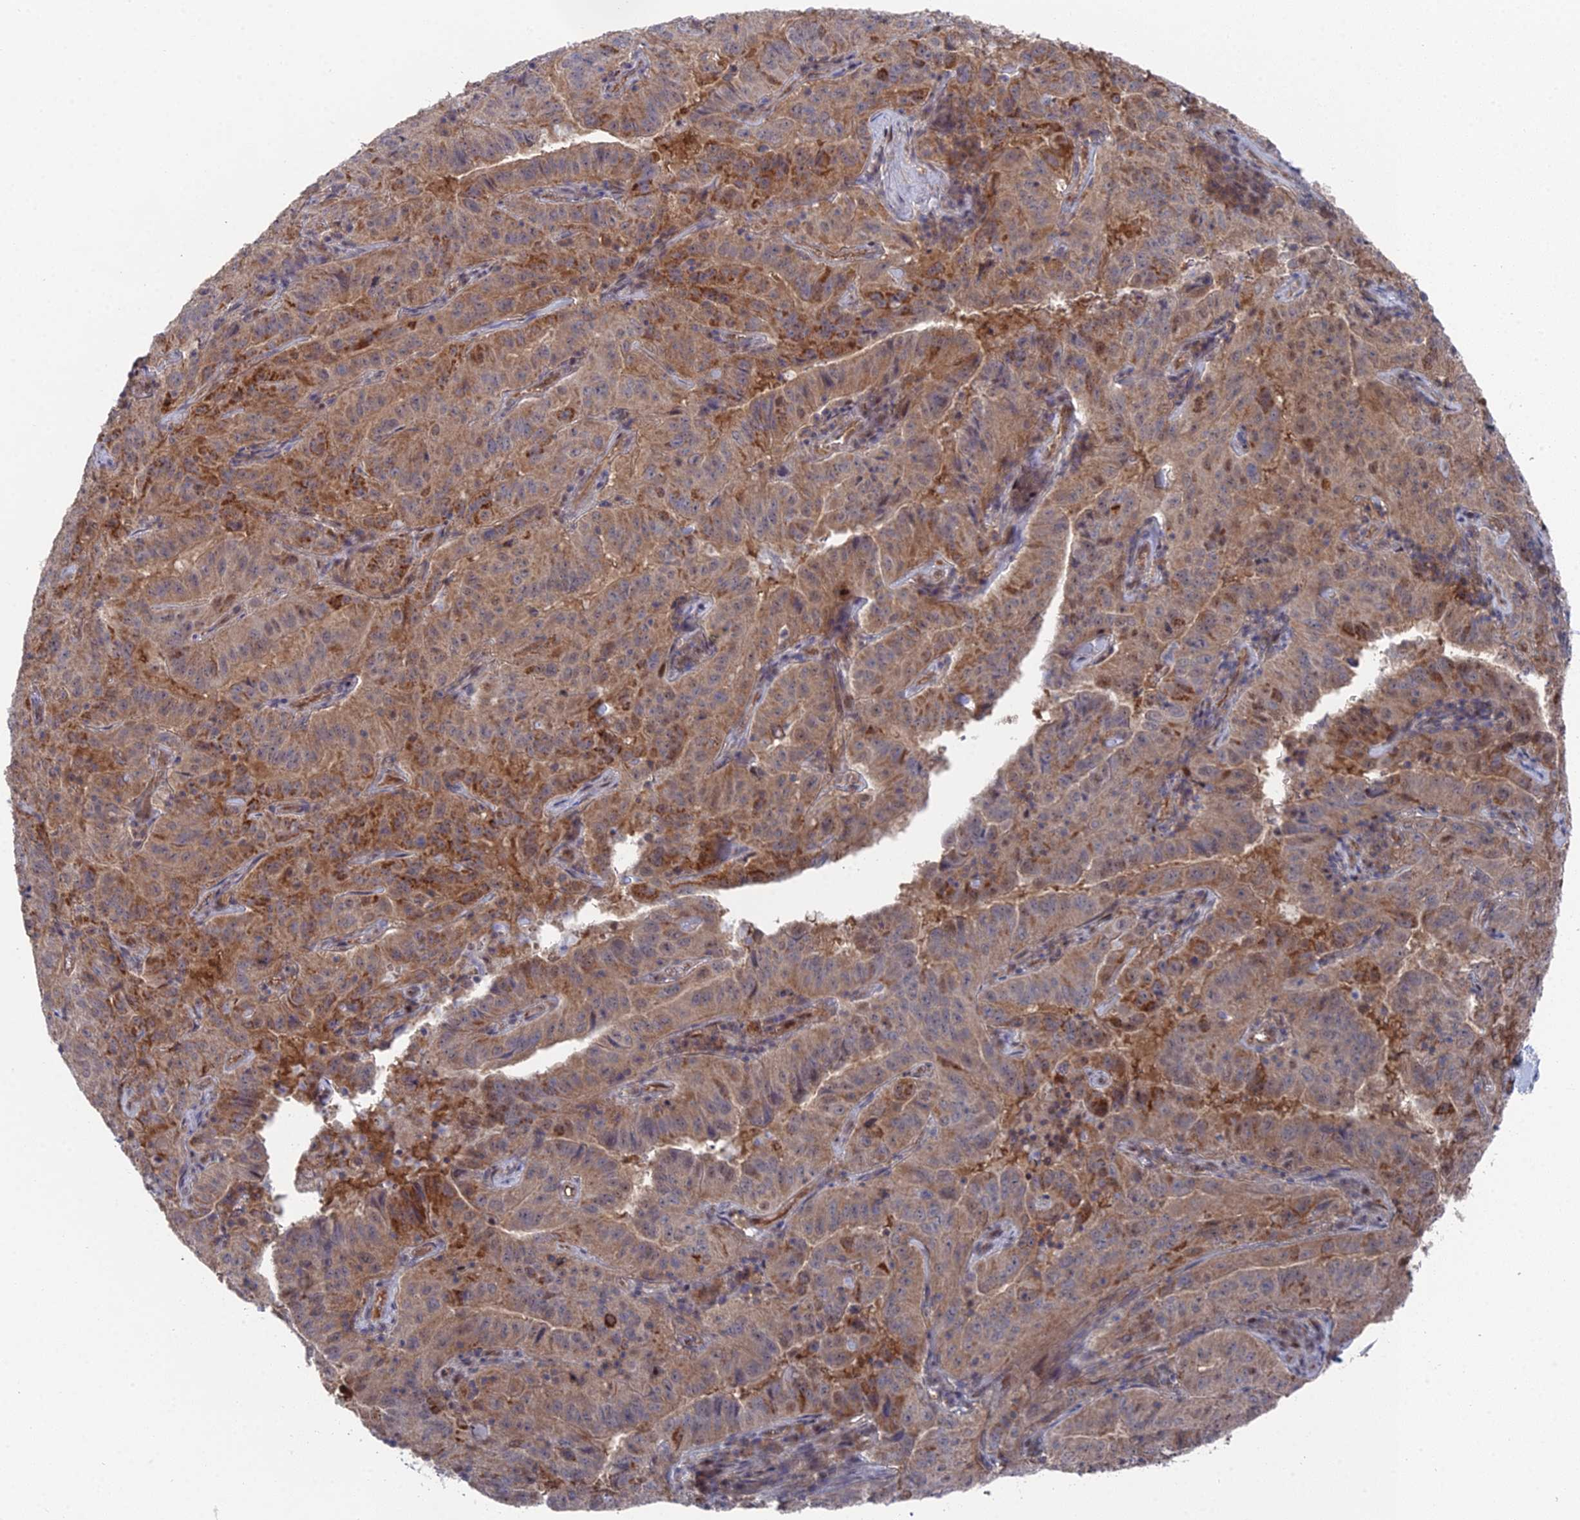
{"staining": {"intensity": "moderate", "quantity": "25%-75%", "location": "cytoplasmic/membranous"}, "tissue": "pancreatic cancer", "cell_type": "Tumor cells", "image_type": "cancer", "snomed": [{"axis": "morphology", "description": "Adenocarcinoma, NOS"}, {"axis": "topography", "description": "Pancreas"}], "caption": "Moderate cytoplasmic/membranous expression is appreciated in approximately 25%-75% of tumor cells in adenocarcinoma (pancreatic). Immunohistochemistry (ihc) stains the protein in brown and the nuclei are stained blue.", "gene": "UNC5D", "patient": {"sex": "male", "age": 63}}